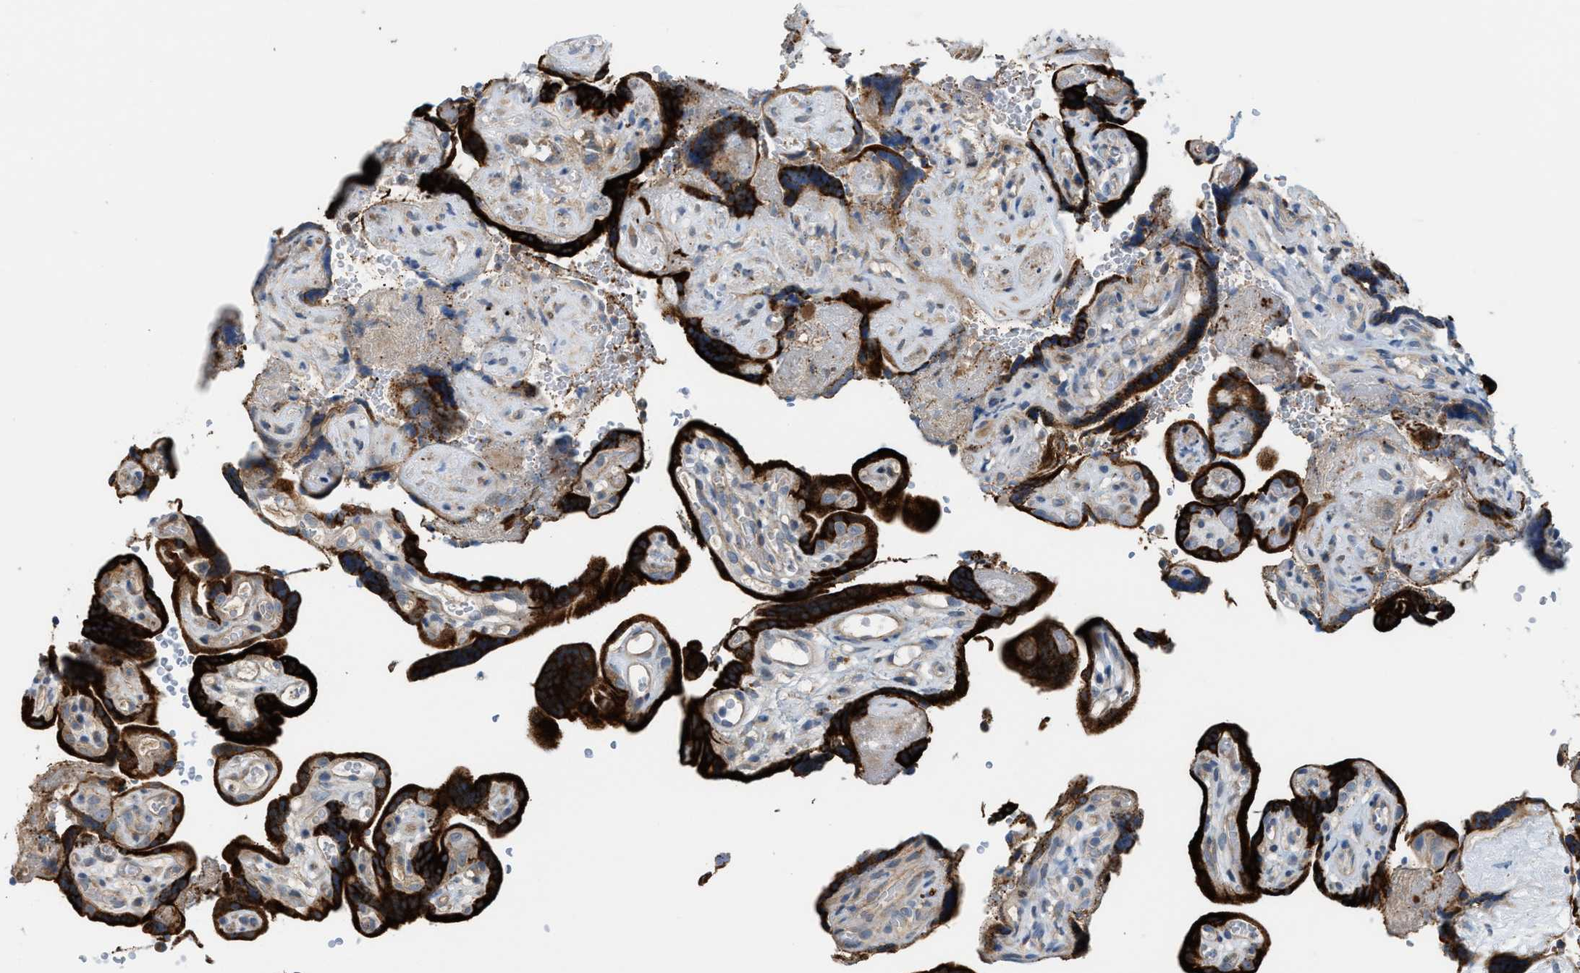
{"staining": {"intensity": "strong", "quantity": ">75%", "location": "cytoplasmic/membranous"}, "tissue": "placenta", "cell_type": "Trophoblastic cells", "image_type": "normal", "snomed": [{"axis": "morphology", "description": "Normal tissue, NOS"}, {"axis": "topography", "description": "Placenta"}], "caption": "Strong cytoplasmic/membranous positivity for a protein is appreciated in about >75% of trophoblastic cells of normal placenta using IHC.", "gene": "PDCL", "patient": {"sex": "female", "age": 30}}